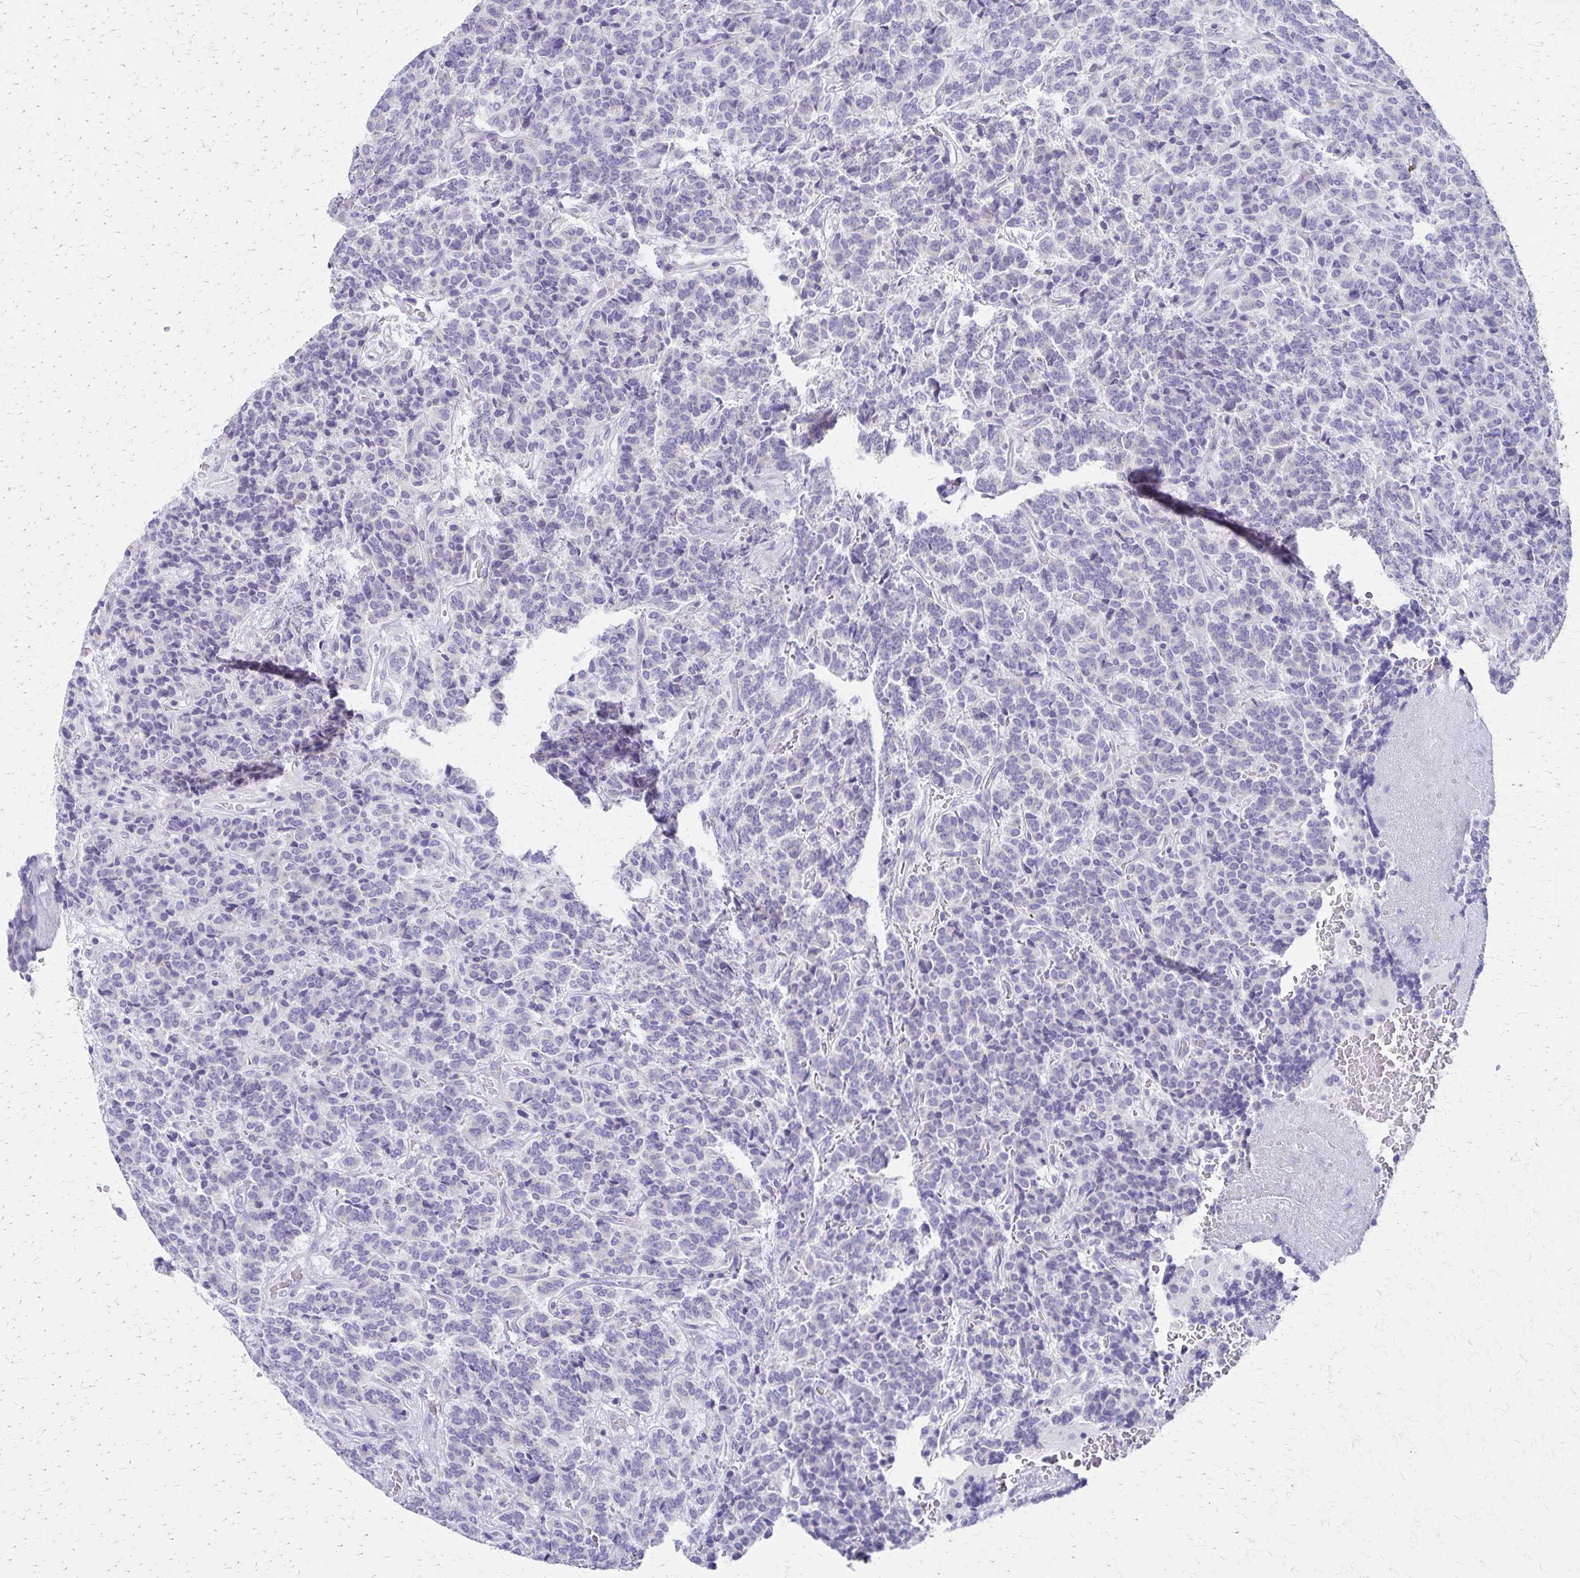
{"staining": {"intensity": "negative", "quantity": "none", "location": "none"}, "tissue": "carcinoid", "cell_type": "Tumor cells", "image_type": "cancer", "snomed": [{"axis": "morphology", "description": "Carcinoid, malignant, NOS"}, {"axis": "topography", "description": "Pancreas"}], "caption": "There is no significant staining in tumor cells of carcinoid.", "gene": "ZSCAN5B", "patient": {"sex": "male", "age": 36}}